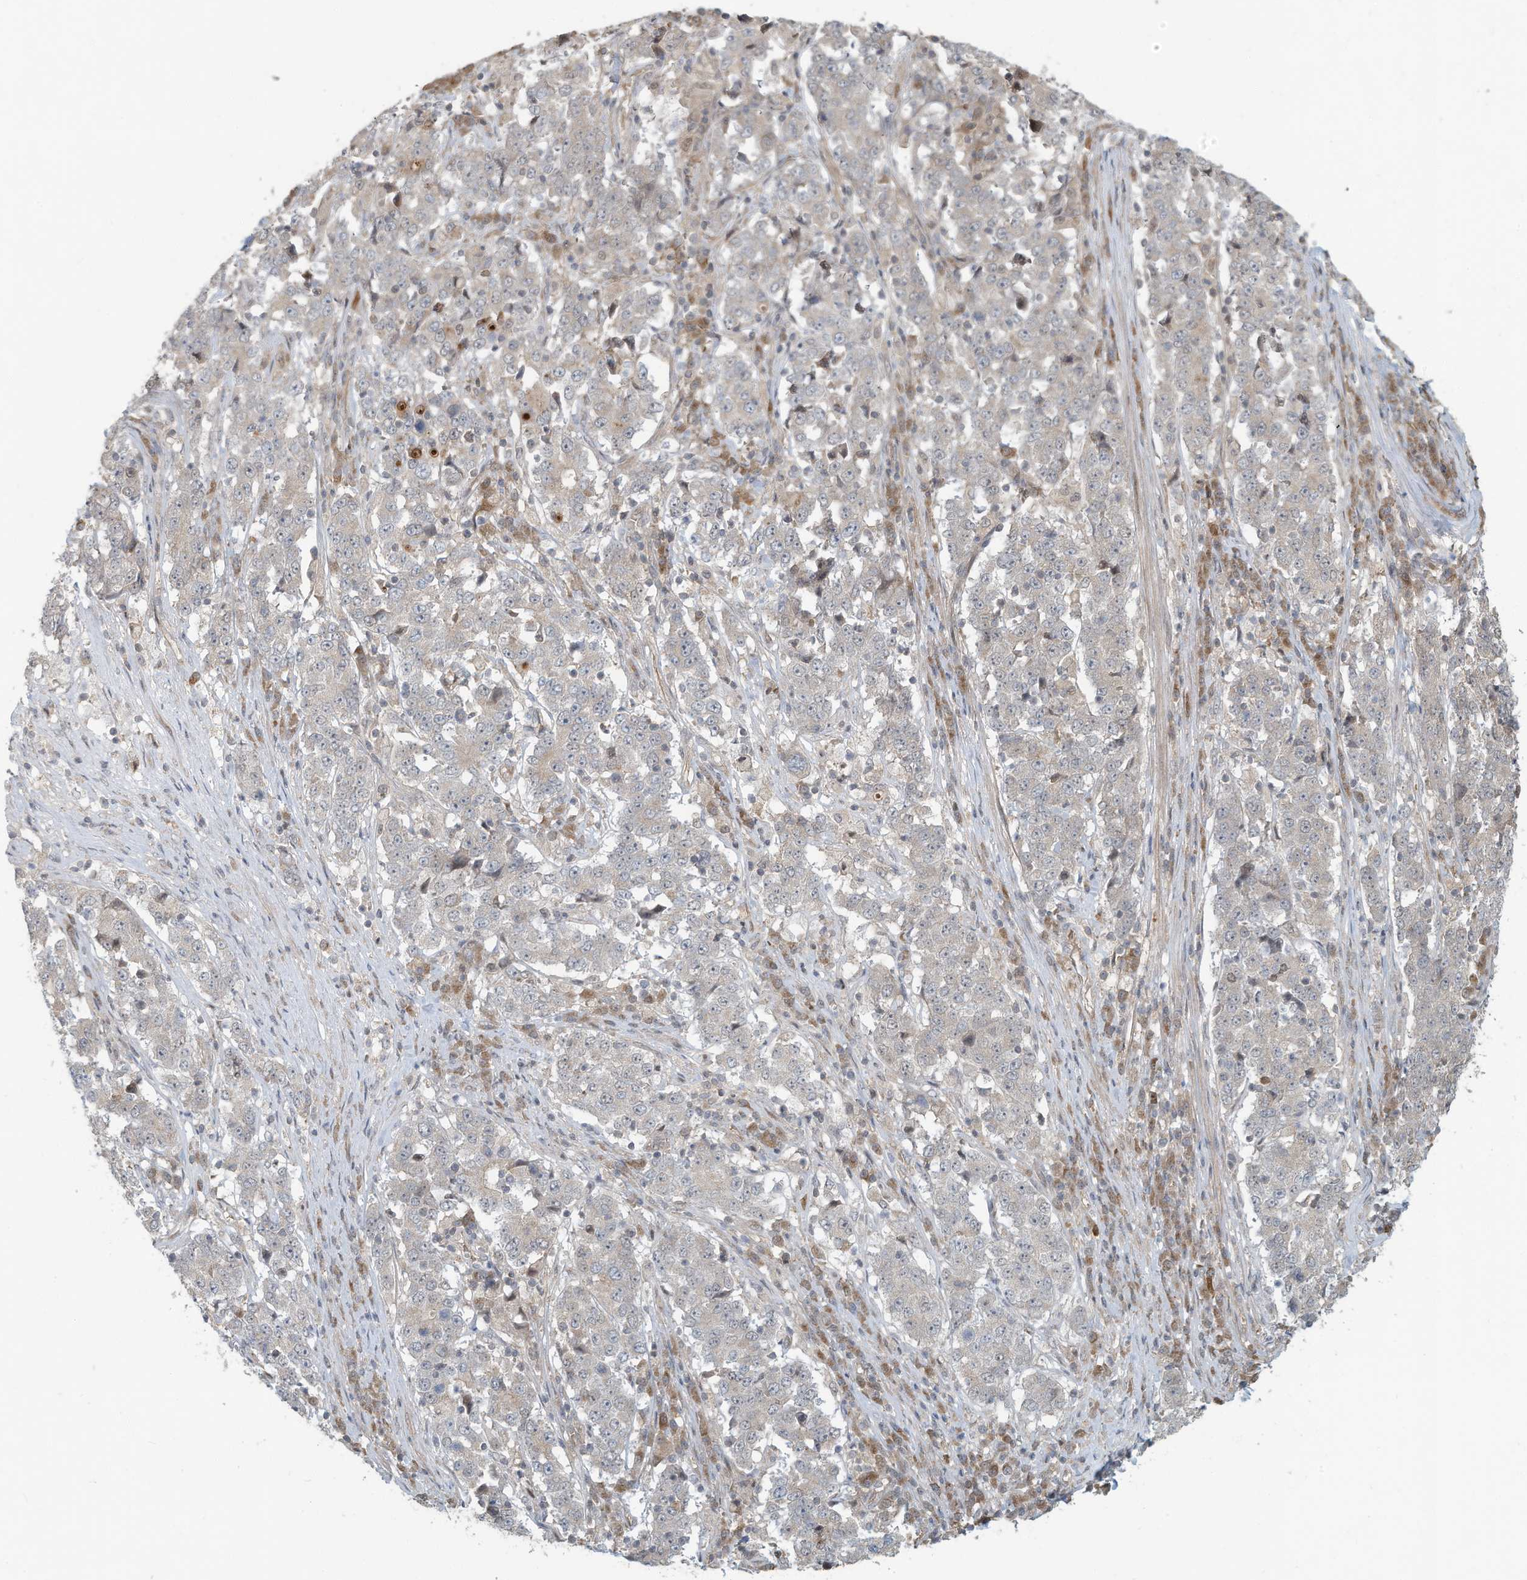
{"staining": {"intensity": "negative", "quantity": "none", "location": "none"}, "tissue": "stomach cancer", "cell_type": "Tumor cells", "image_type": "cancer", "snomed": [{"axis": "morphology", "description": "Adenocarcinoma, NOS"}, {"axis": "topography", "description": "Stomach"}], "caption": "This is a micrograph of immunohistochemistry (IHC) staining of stomach adenocarcinoma, which shows no staining in tumor cells.", "gene": "ERI2", "patient": {"sex": "male", "age": 59}}